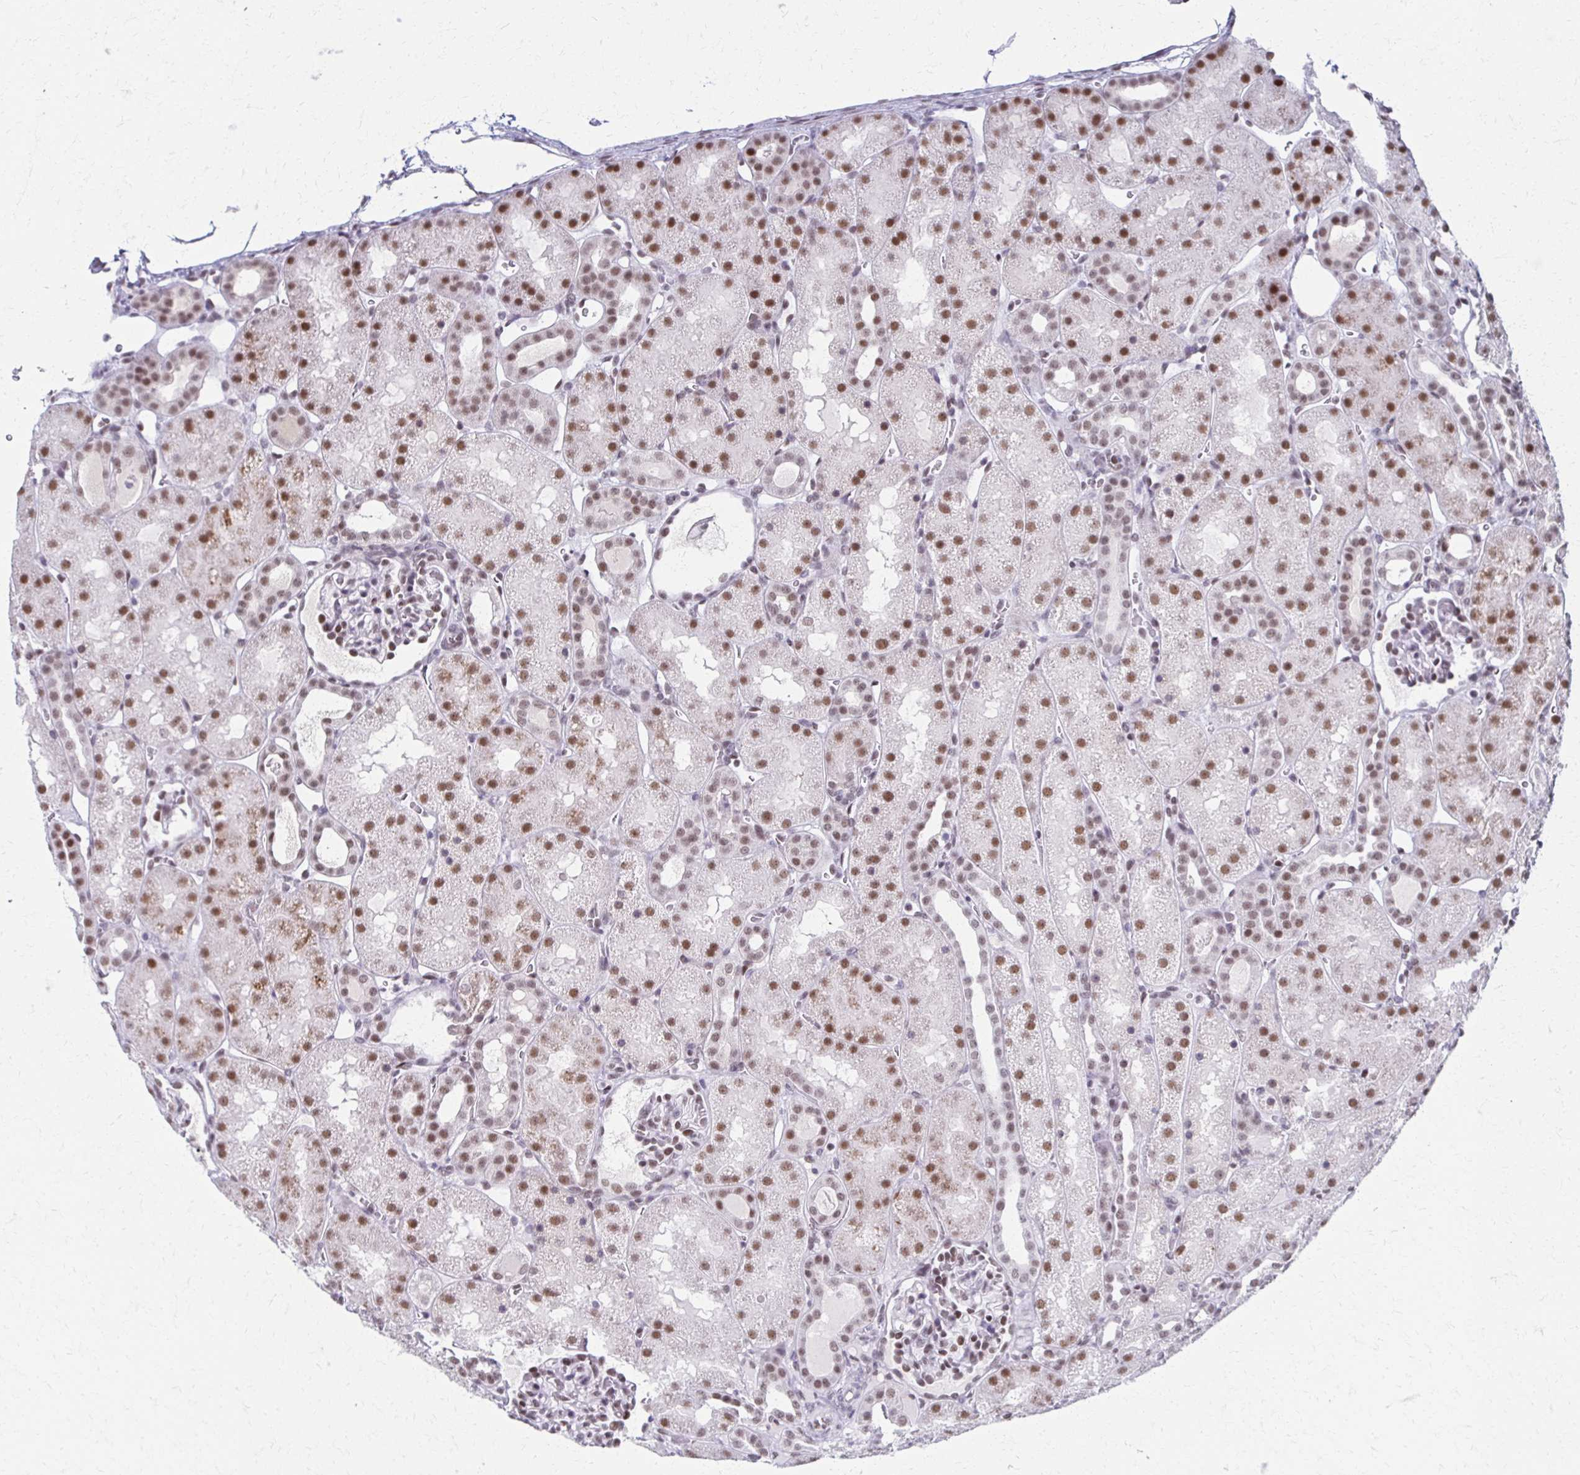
{"staining": {"intensity": "weak", "quantity": "25%-75%", "location": "nuclear"}, "tissue": "kidney", "cell_type": "Cells in glomeruli", "image_type": "normal", "snomed": [{"axis": "morphology", "description": "Normal tissue, NOS"}, {"axis": "topography", "description": "Kidney"}], "caption": "There is low levels of weak nuclear positivity in cells in glomeruli of unremarkable kidney, as demonstrated by immunohistochemical staining (brown color).", "gene": "IRF7", "patient": {"sex": "male", "age": 2}}